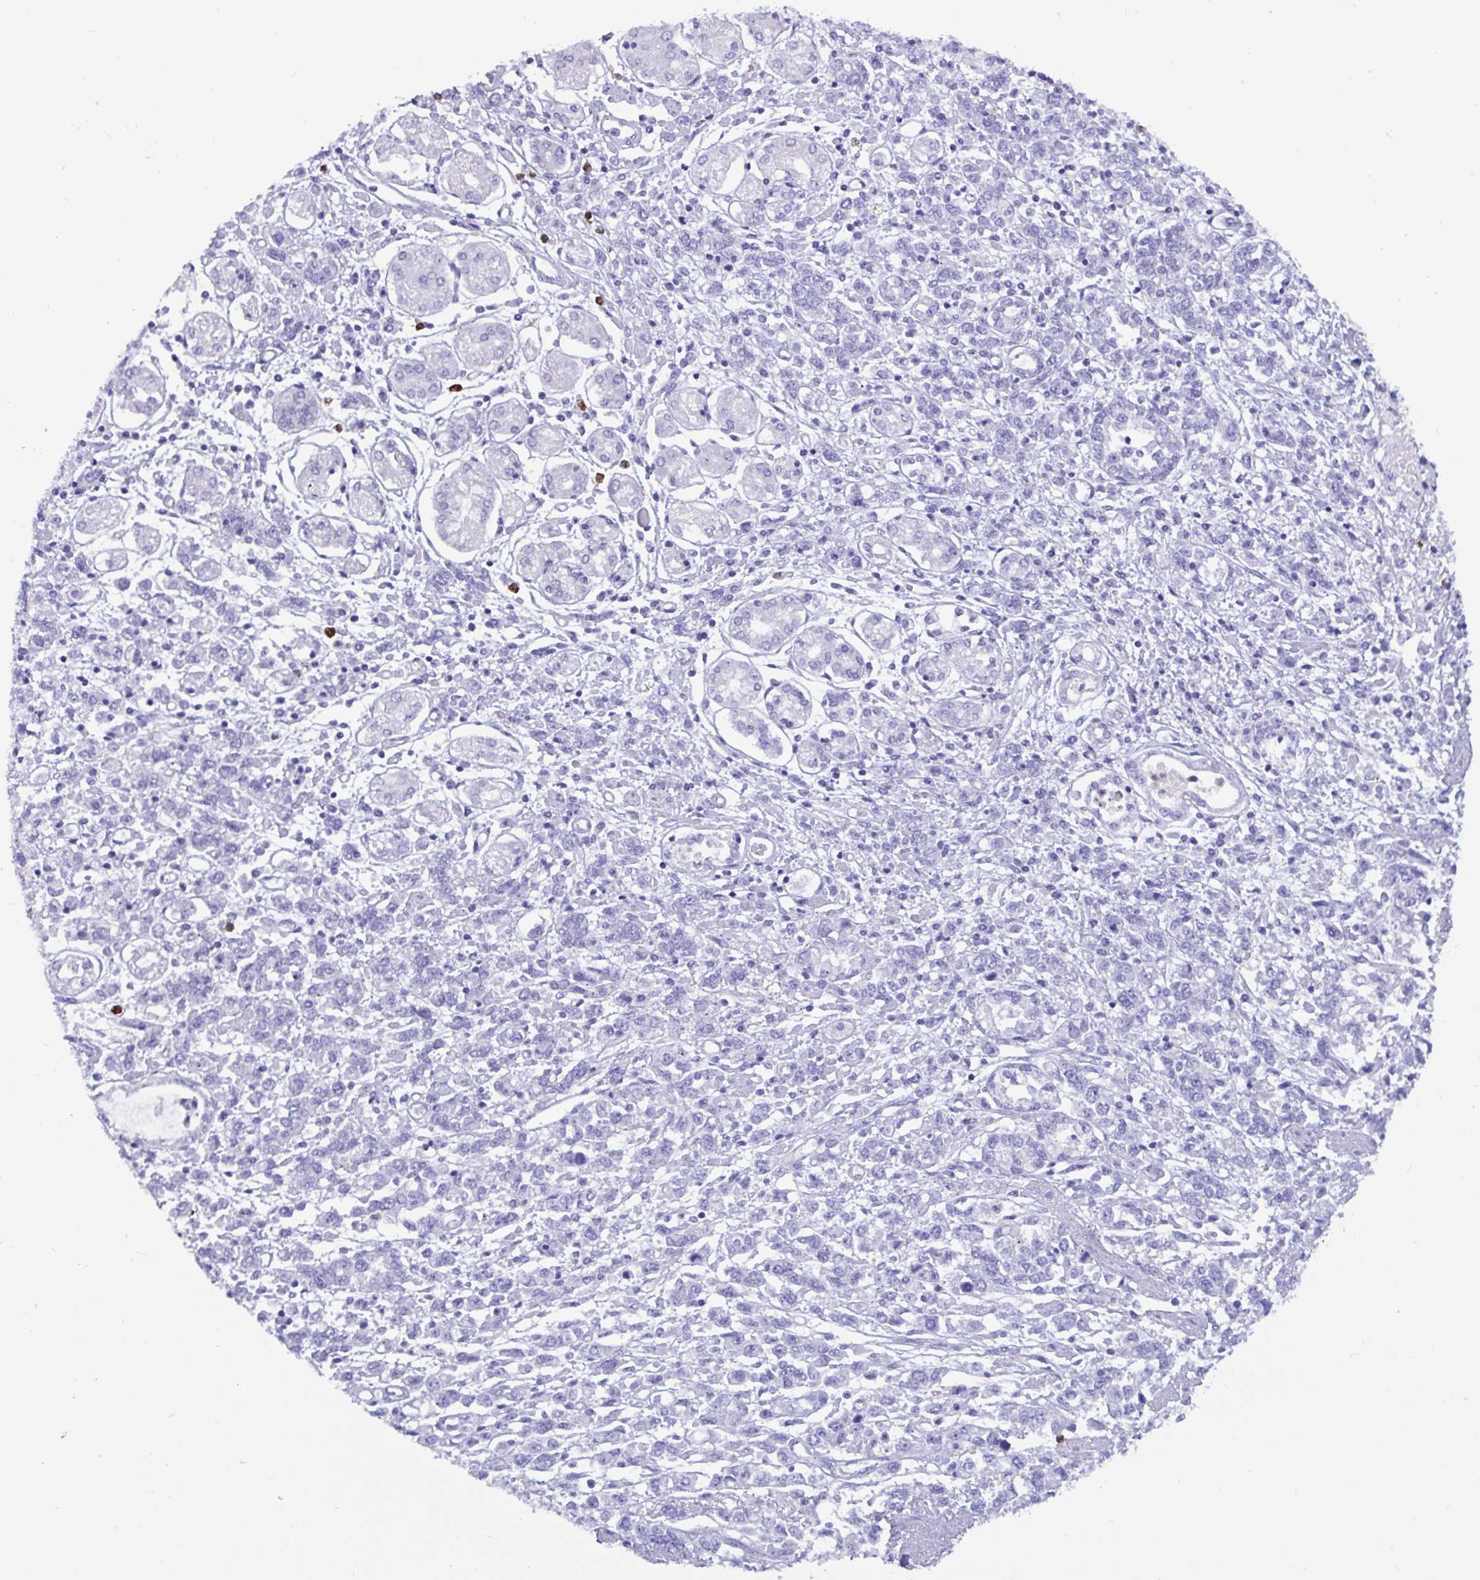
{"staining": {"intensity": "negative", "quantity": "none", "location": "none"}, "tissue": "stomach cancer", "cell_type": "Tumor cells", "image_type": "cancer", "snomed": [{"axis": "morphology", "description": "Adenocarcinoma, NOS"}, {"axis": "topography", "description": "Stomach"}], "caption": "Adenocarcinoma (stomach) stained for a protein using IHC exhibits no staining tumor cells.", "gene": "RNASE3", "patient": {"sex": "female", "age": 76}}